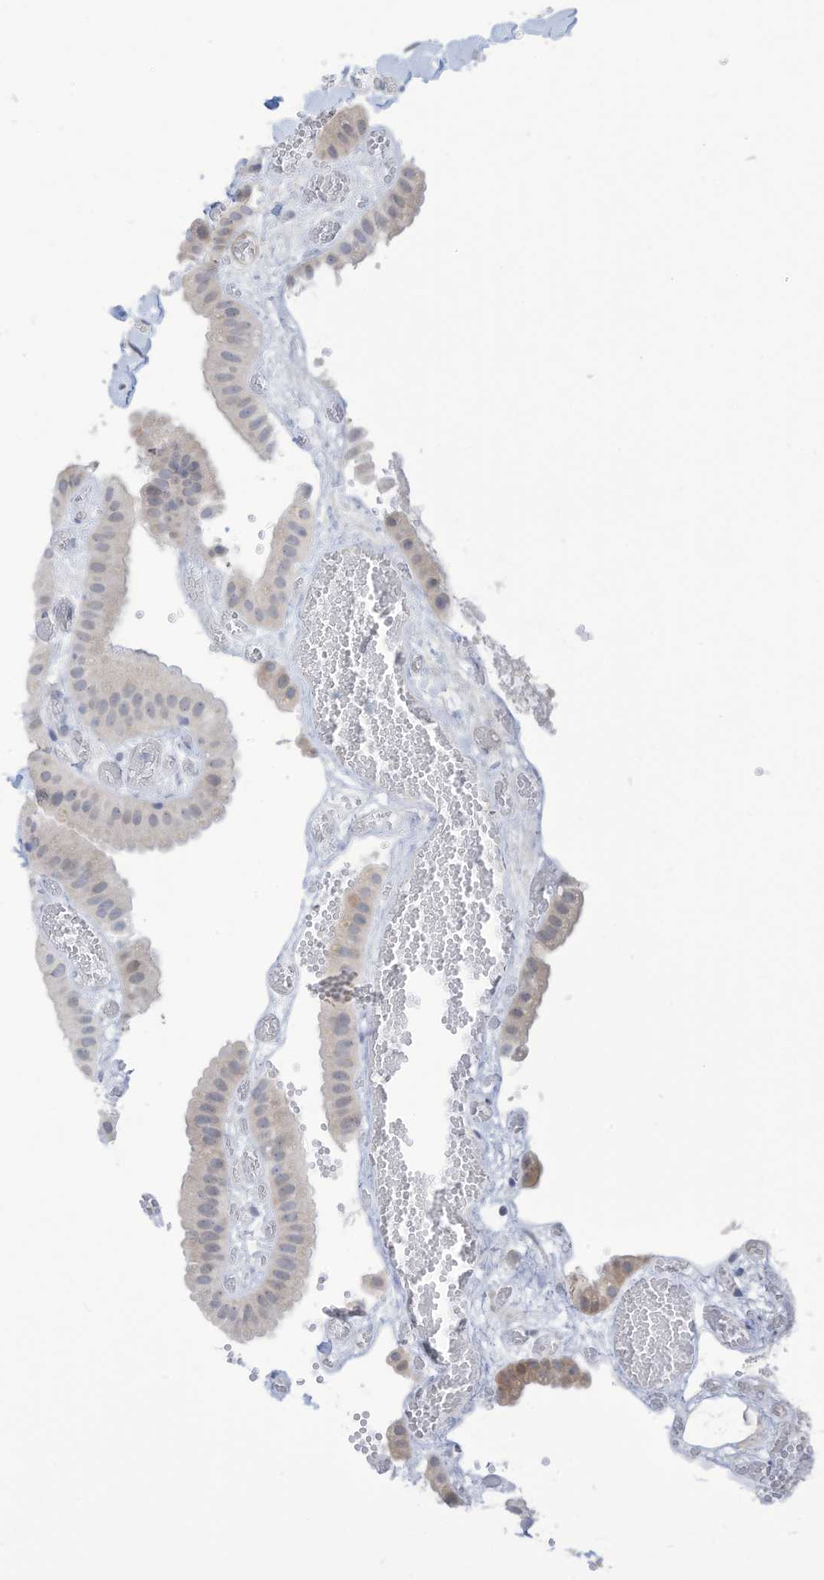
{"staining": {"intensity": "weak", "quantity": "<25%", "location": "cytoplasmic/membranous"}, "tissue": "gallbladder", "cell_type": "Glandular cells", "image_type": "normal", "snomed": [{"axis": "morphology", "description": "Normal tissue, NOS"}, {"axis": "topography", "description": "Gallbladder"}], "caption": "This photomicrograph is of unremarkable gallbladder stained with immunohistochemistry (IHC) to label a protein in brown with the nuclei are counter-stained blue. There is no positivity in glandular cells.", "gene": "ZNF292", "patient": {"sex": "female", "age": 64}}